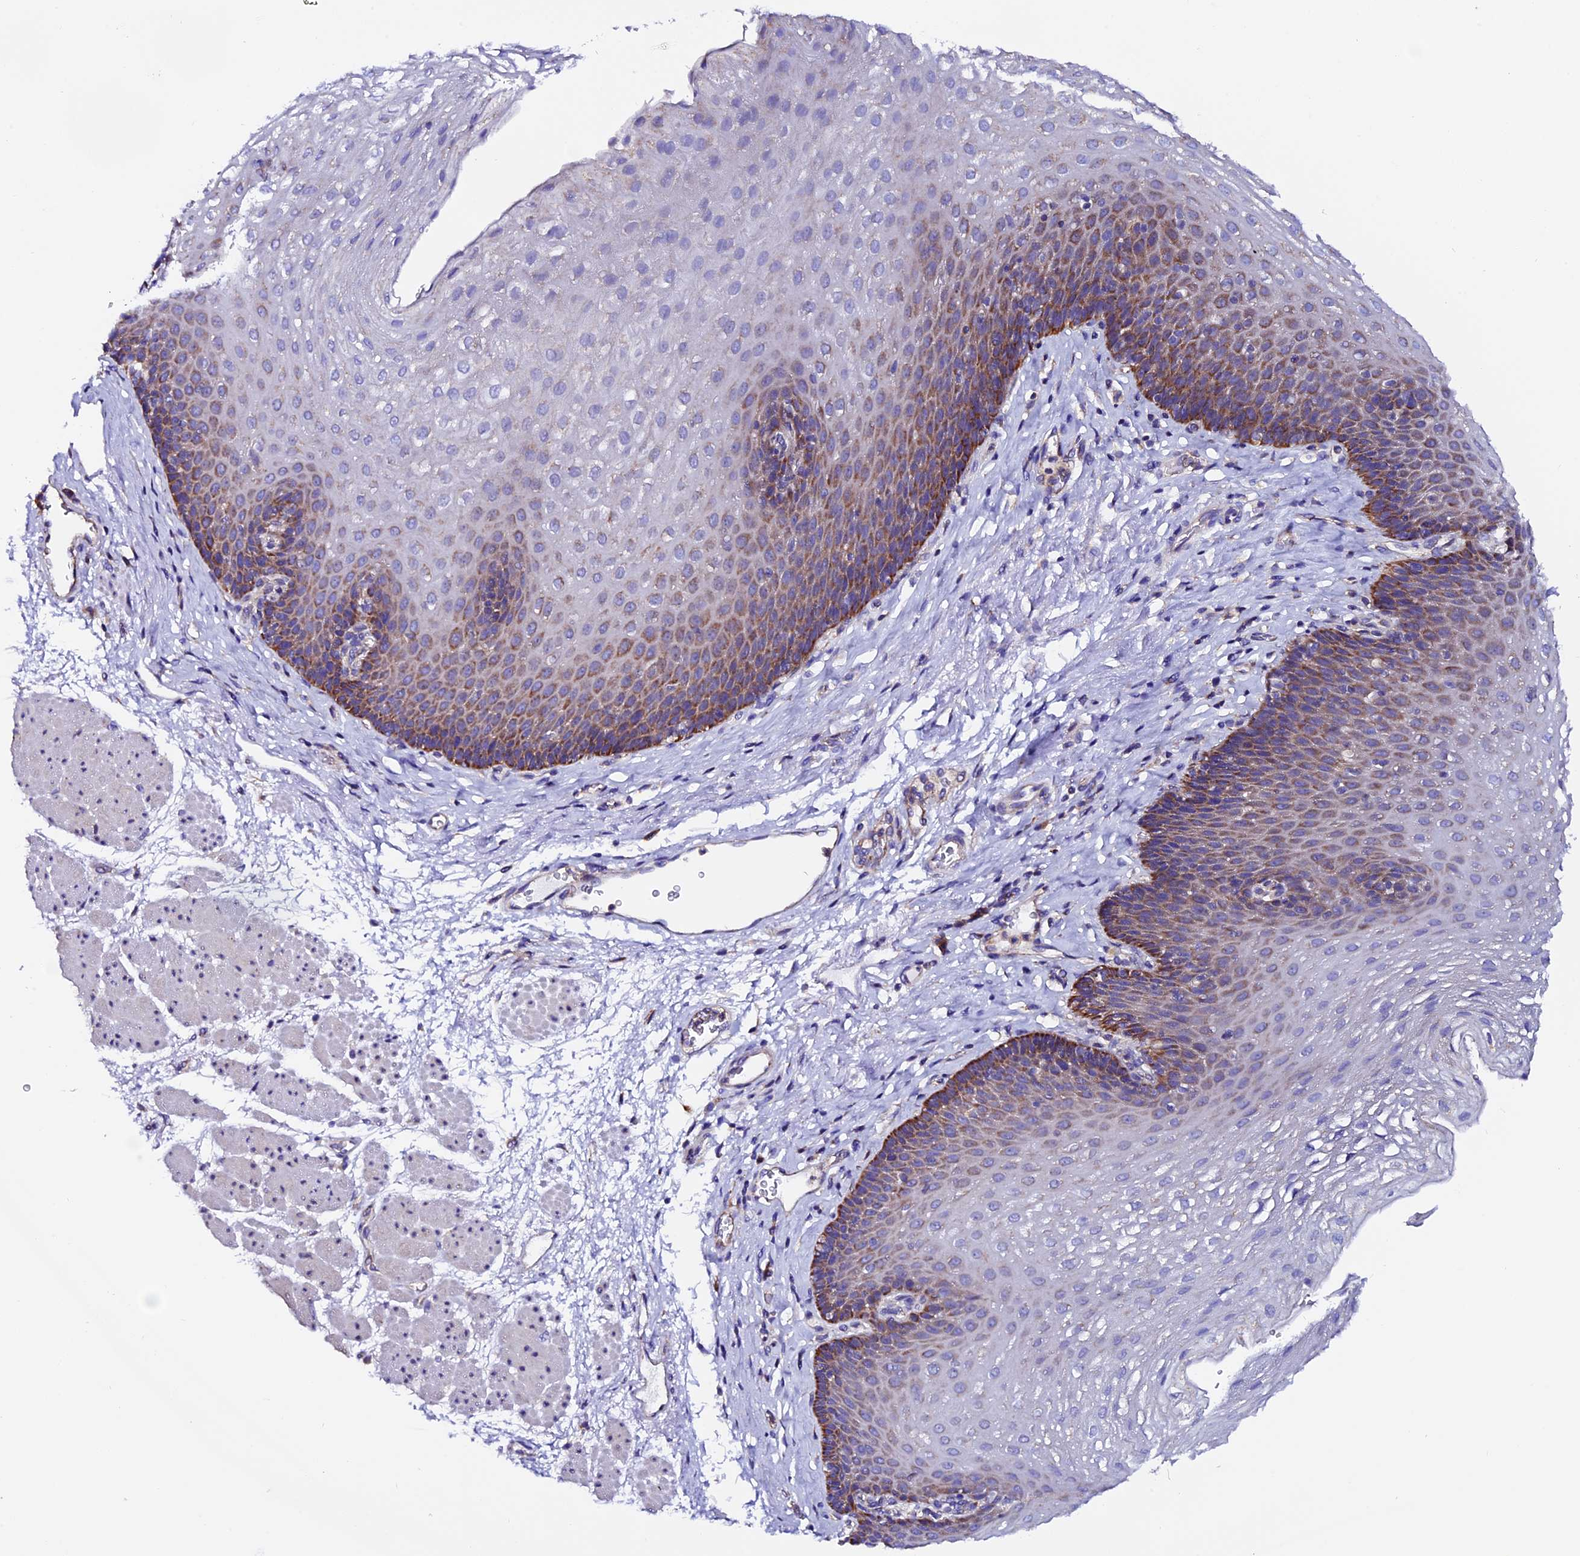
{"staining": {"intensity": "moderate", "quantity": "25%-75%", "location": "cytoplasmic/membranous"}, "tissue": "esophagus", "cell_type": "Squamous epithelial cells", "image_type": "normal", "snomed": [{"axis": "morphology", "description": "Normal tissue, NOS"}, {"axis": "topography", "description": "Esophagus"}], "caption": "Normal esophagus was stained to show a protein in brown. There is medium levels of moderate cytoplasmic/membranous positivity in about 25%-75% of squamous epithelial cells. (IHC, brightfield microscopy, high magnification).", "gene": "COMTD1", "patient": {"sex": "female", "age": 66}}